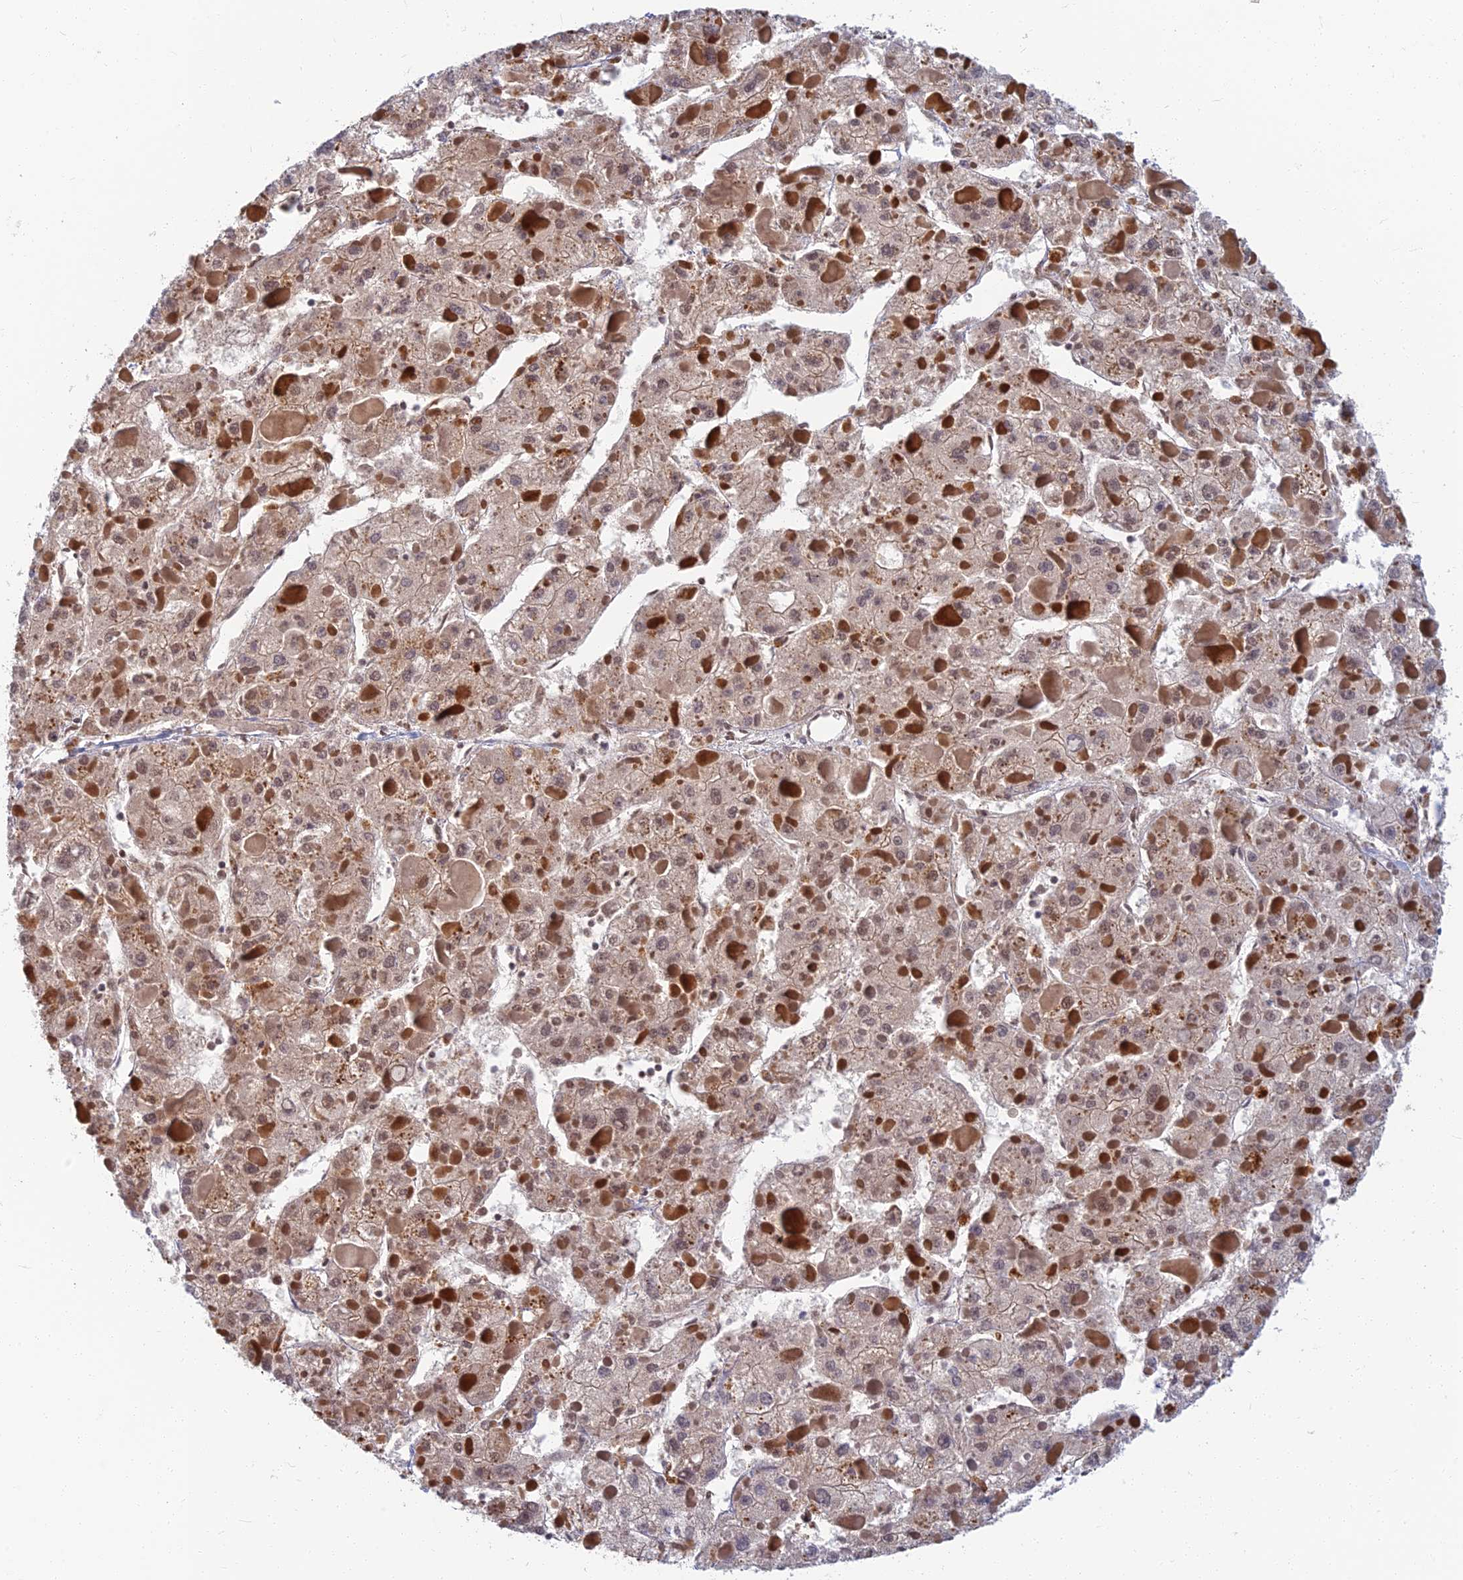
{"staining": {"intensity": "strong", "quantity": "25%-75%", "location": "cytoplasmic/membranous"}, "tissue": "liver cancer", "cell_type": "Tumor cells", "image_type": "cancer", "snomed": [{"axis": "morphology", "description": "Carcinoma, Hepatocellular, NOS"}, {"axis": "topography", "description": "Liver"}], "caption": "Protein staining shows strong cytoplasmic/membranous staining in approximately 25%-75% of tumor cells in liver hepatocellular carcinoma.", "gene": "TCEA2", "patient": {"sex": "female", "age": 73}}